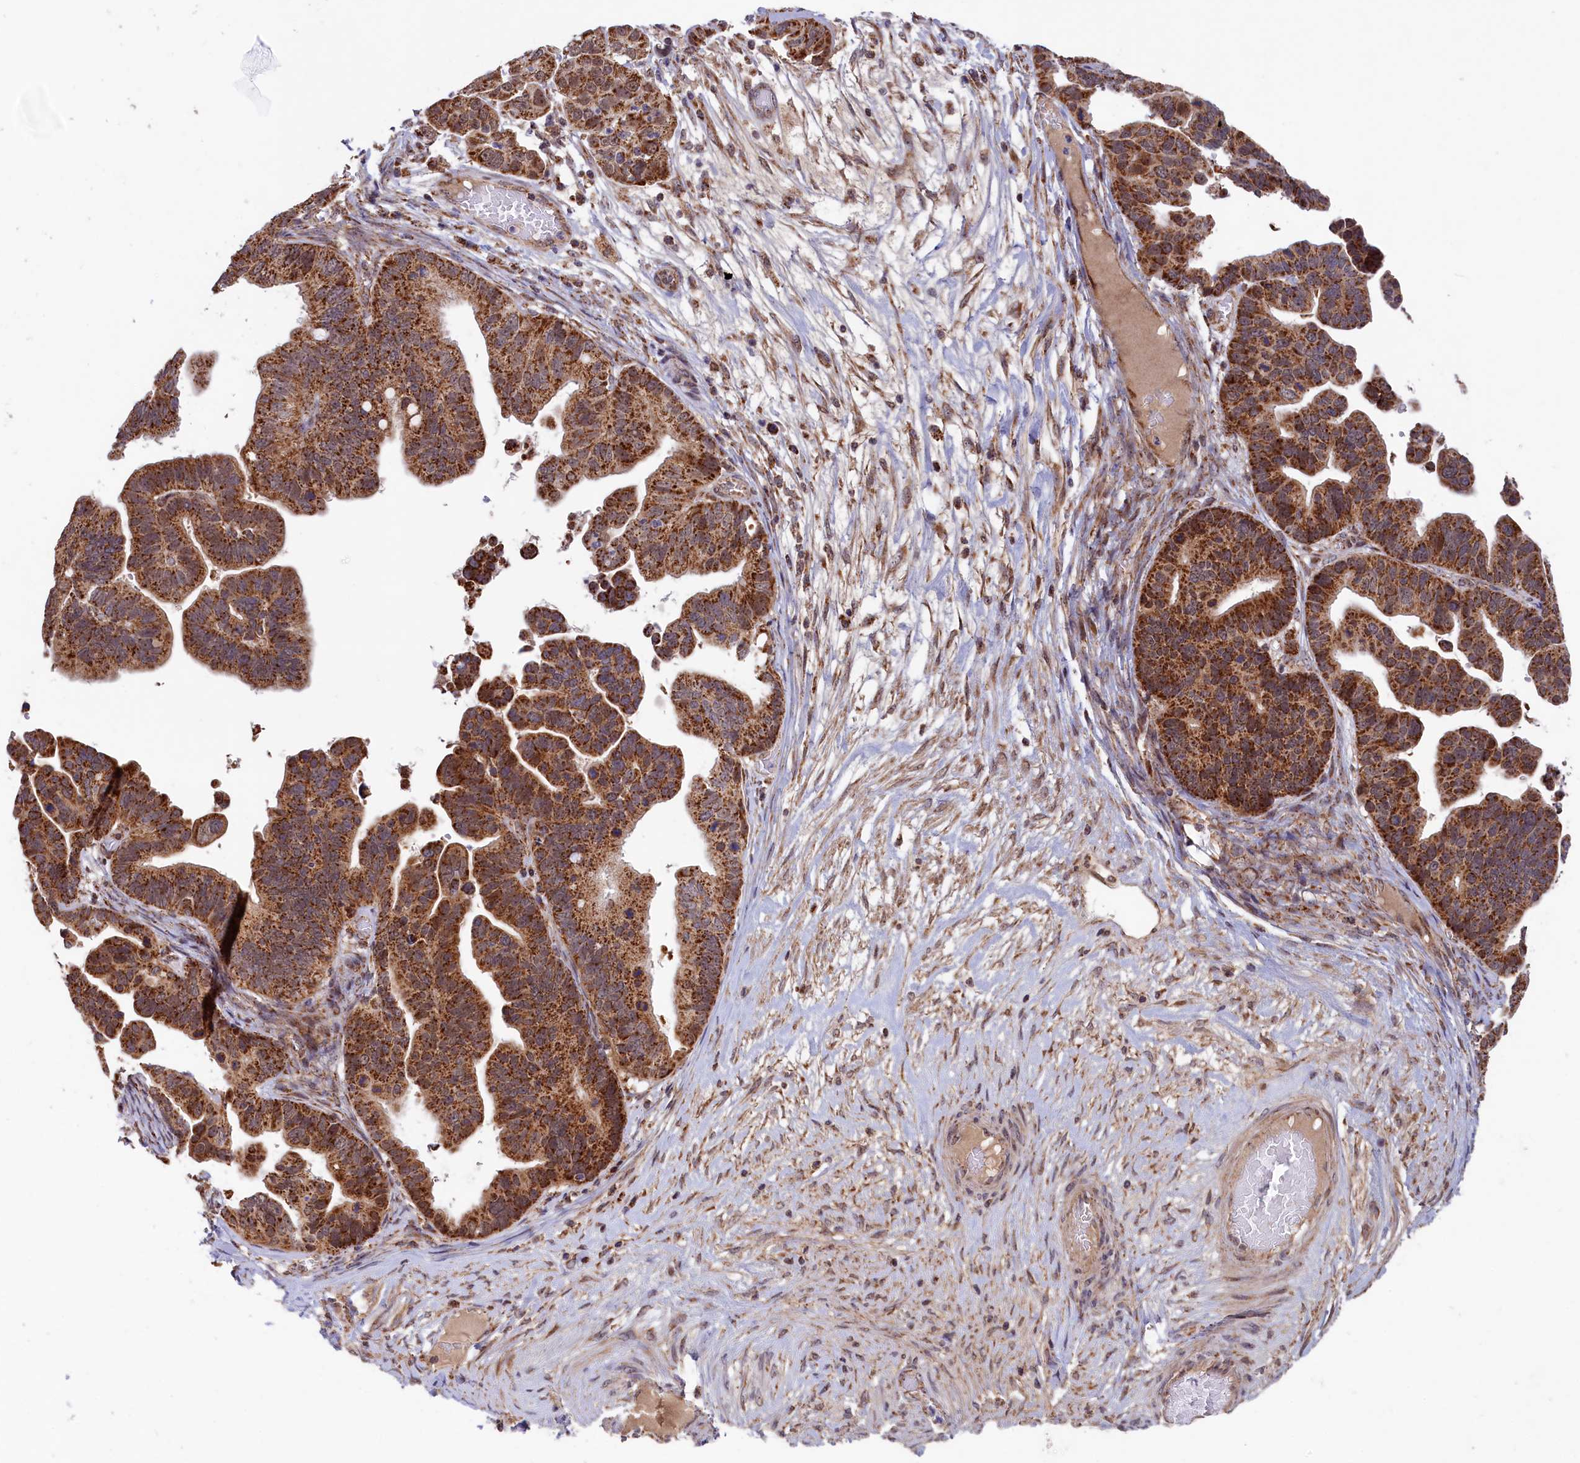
{"staining": {"intensity": "strong", "quantity": ">75%", "location": "cytoplasmic/membranous"}, "tissue": "ovarian cancer", "cell_type": "Tumor cells", "image_type": "cancer", "snomed": [{"axis": "morphology", "description": "Cystadenocarcinoma, serous, NOS"}, {"axis": "topography", "description": "Ovary"}], "caption": "Protein expression analysis of ovarian cancer reveals strong cytoplasmic/membranous staining in about >75% of tumor cells.", "gene": "DUS3L", "patient": {"sex": "female", "age": 56}}